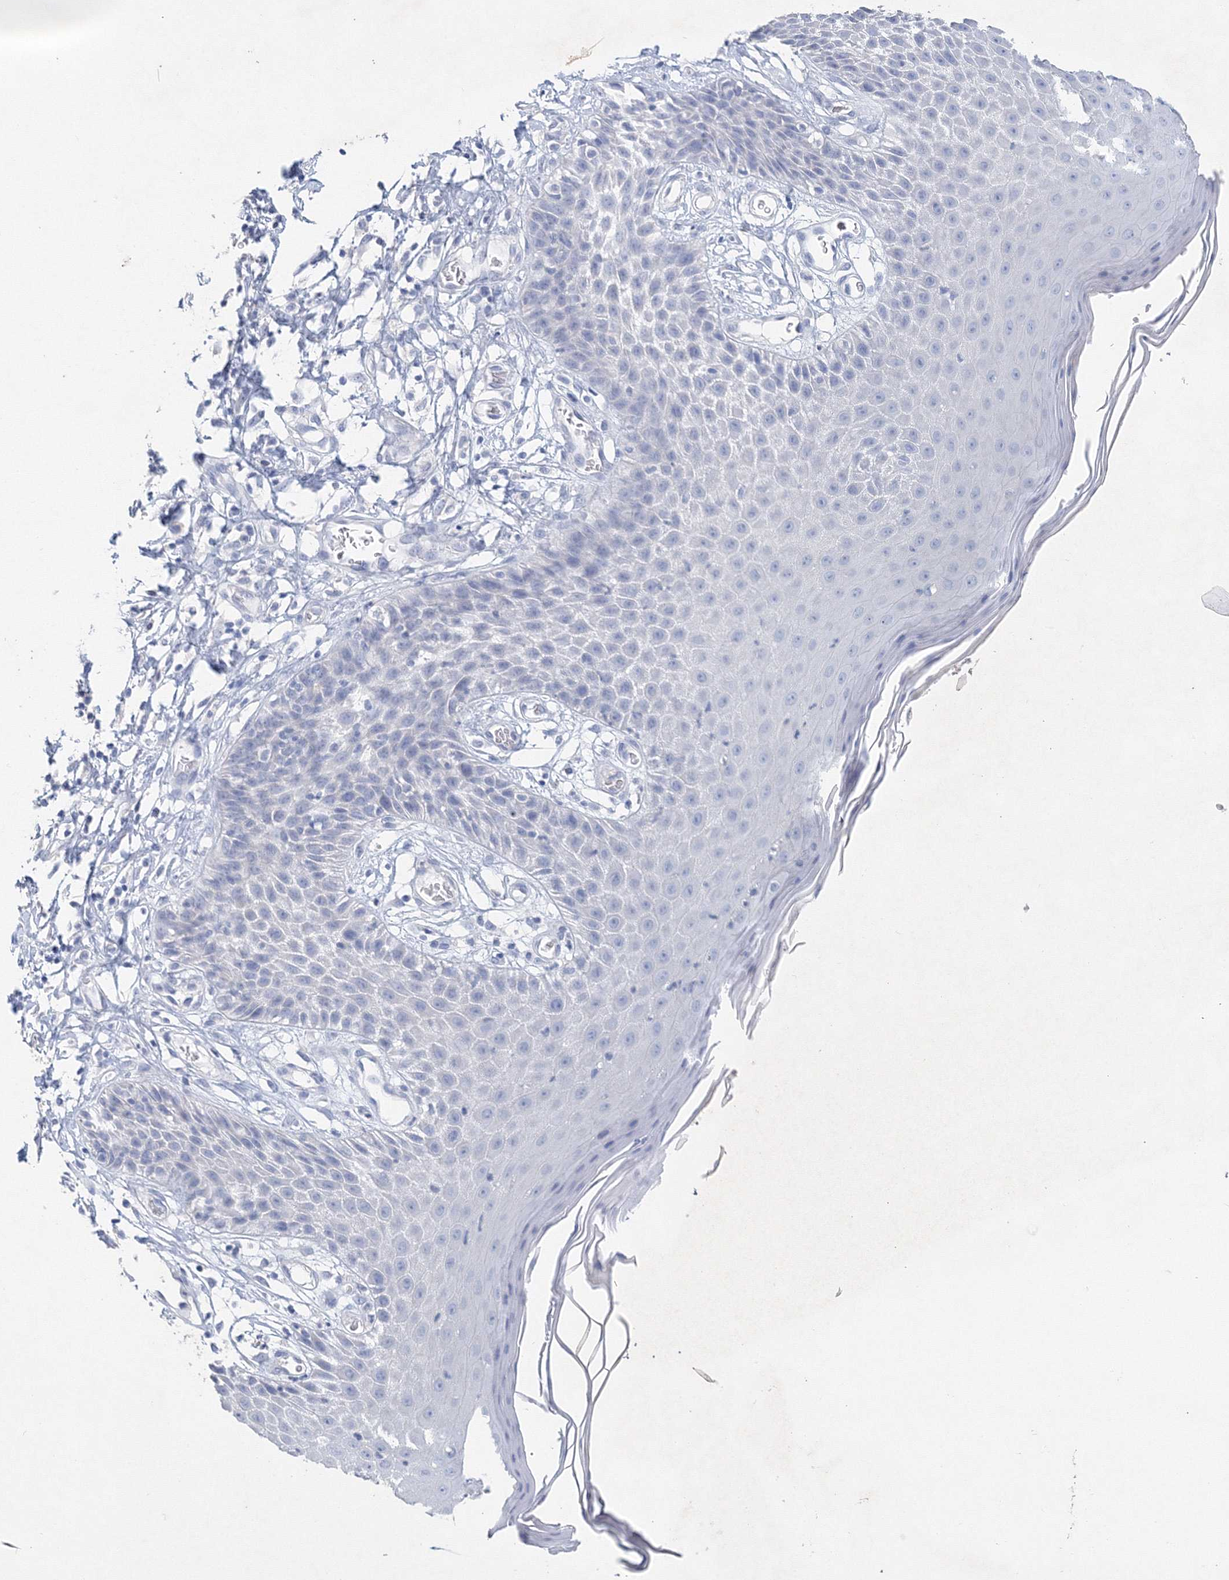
{"staining": {"intensity": "weak", "quantity": "<25%", "location": "cytoplasmic/membranous"}, "tissue": "skin", "cell_type": "Epidermal cells", "image_type": "normal", "snomed": [{"axis": "morphology", "description": "Normal tissue, NOS"}, {"axis": "topography", "description": "Vulva"}], "caption": "Immunohistochemistry image of unremarkable skin: human skin stained with DAB (3,3'-diaminobenzidine) reveals no significant protein expression in epidermal cells.", "gene": "OSBPL6", "patient": {"sex": "female", "age": 68}}